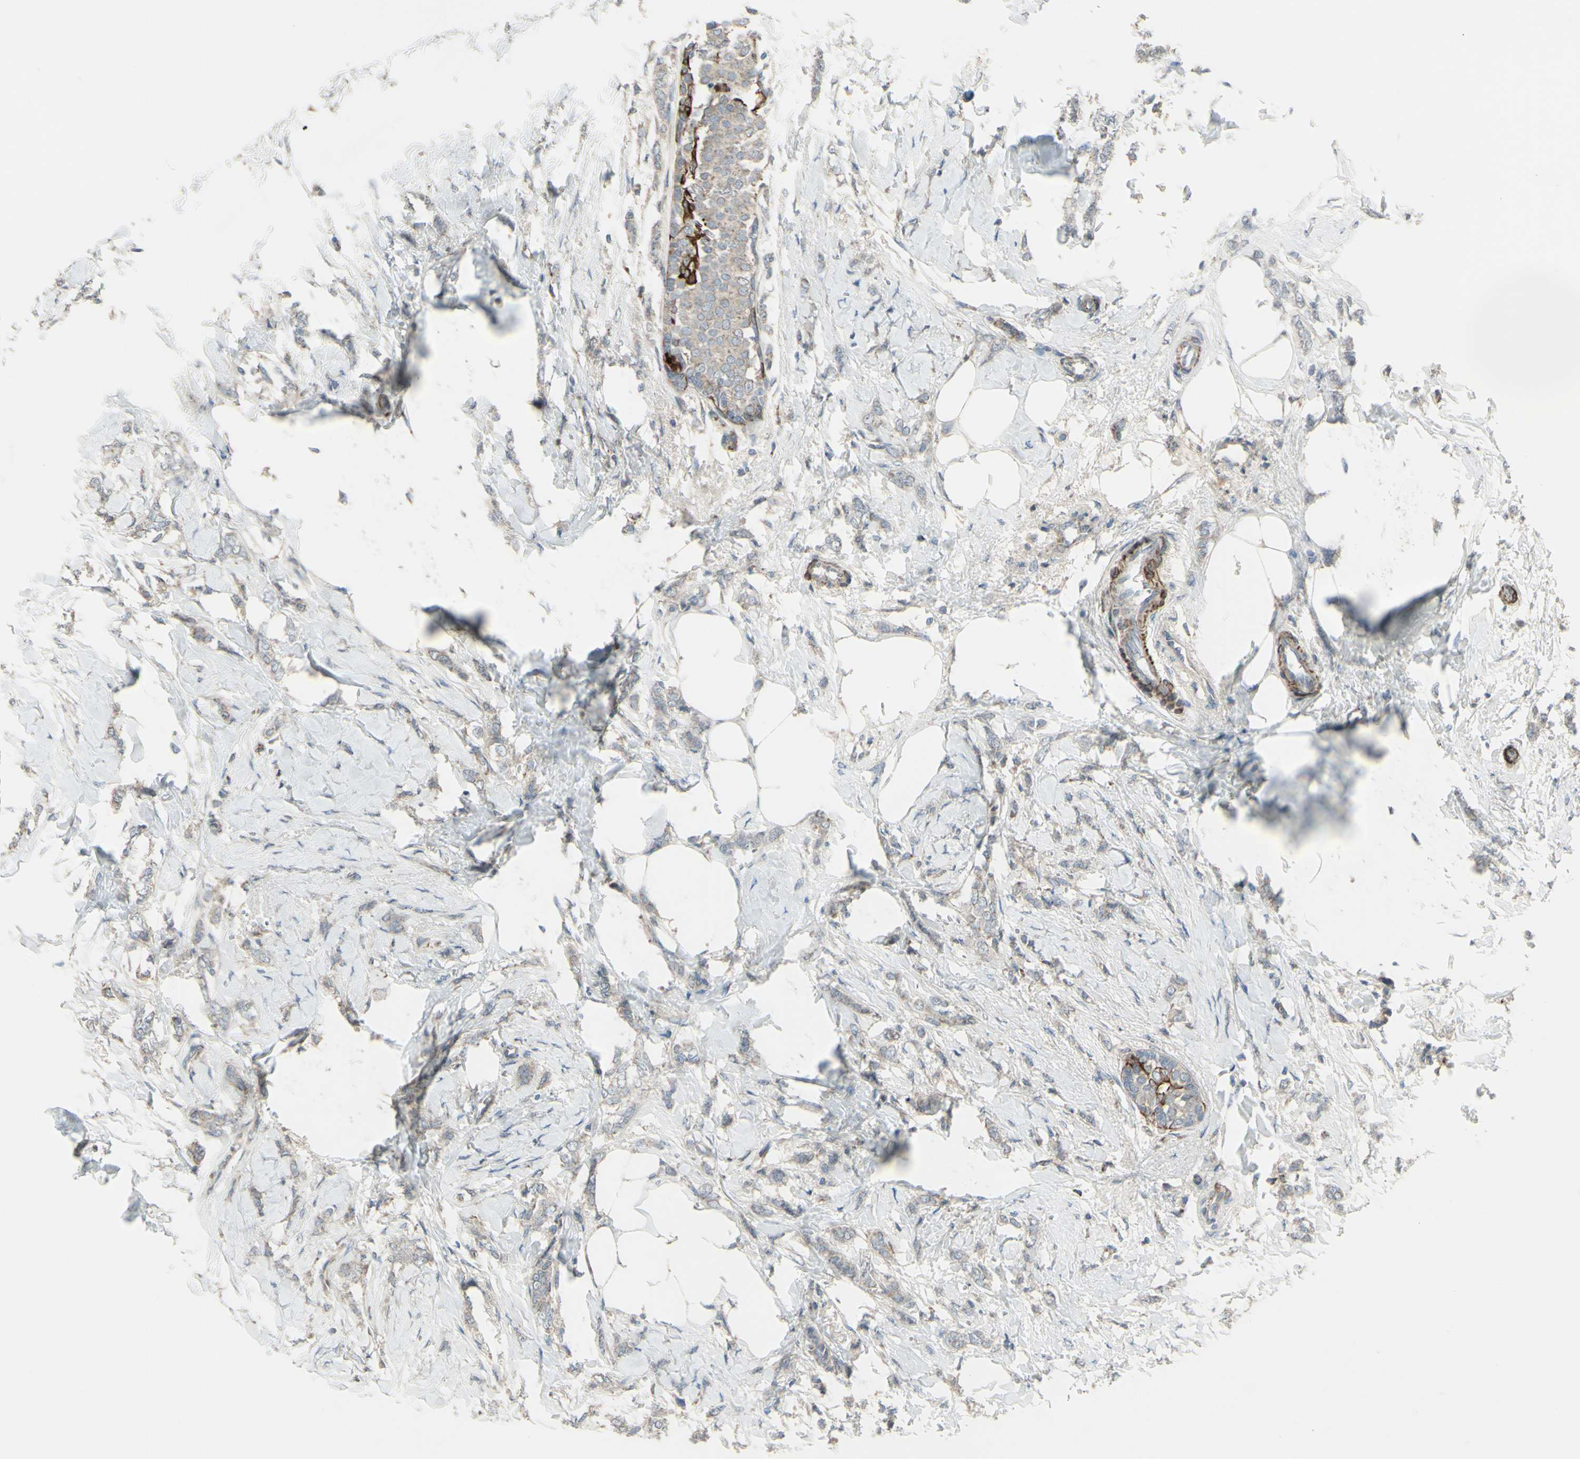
{"staining": {"intensity": "weak", "quantity": "25%-75%", "location": "cytoplasmic/membranous"}, "tissue": "breast cancer", "cell_type": "Tumor cells", "image_type": "cancer", "snomed": [{"axis": "morphology", "description": "Lobular carcinoma, in situ"}, {"axis": "morphology", "description": "Lobular carcinoma"}, {"axis": "topography", "description": "Breast"}], "caption": "DAB (3,3'-diaminobenzidine) immunohistochemical staining of human breast cancer reveals weak cytoplasmic/membranous protein expression in approximately 25%-75% of tumor cells.", "gene": "FAM171B", "patient": {"sex": "female", "age": 41}}